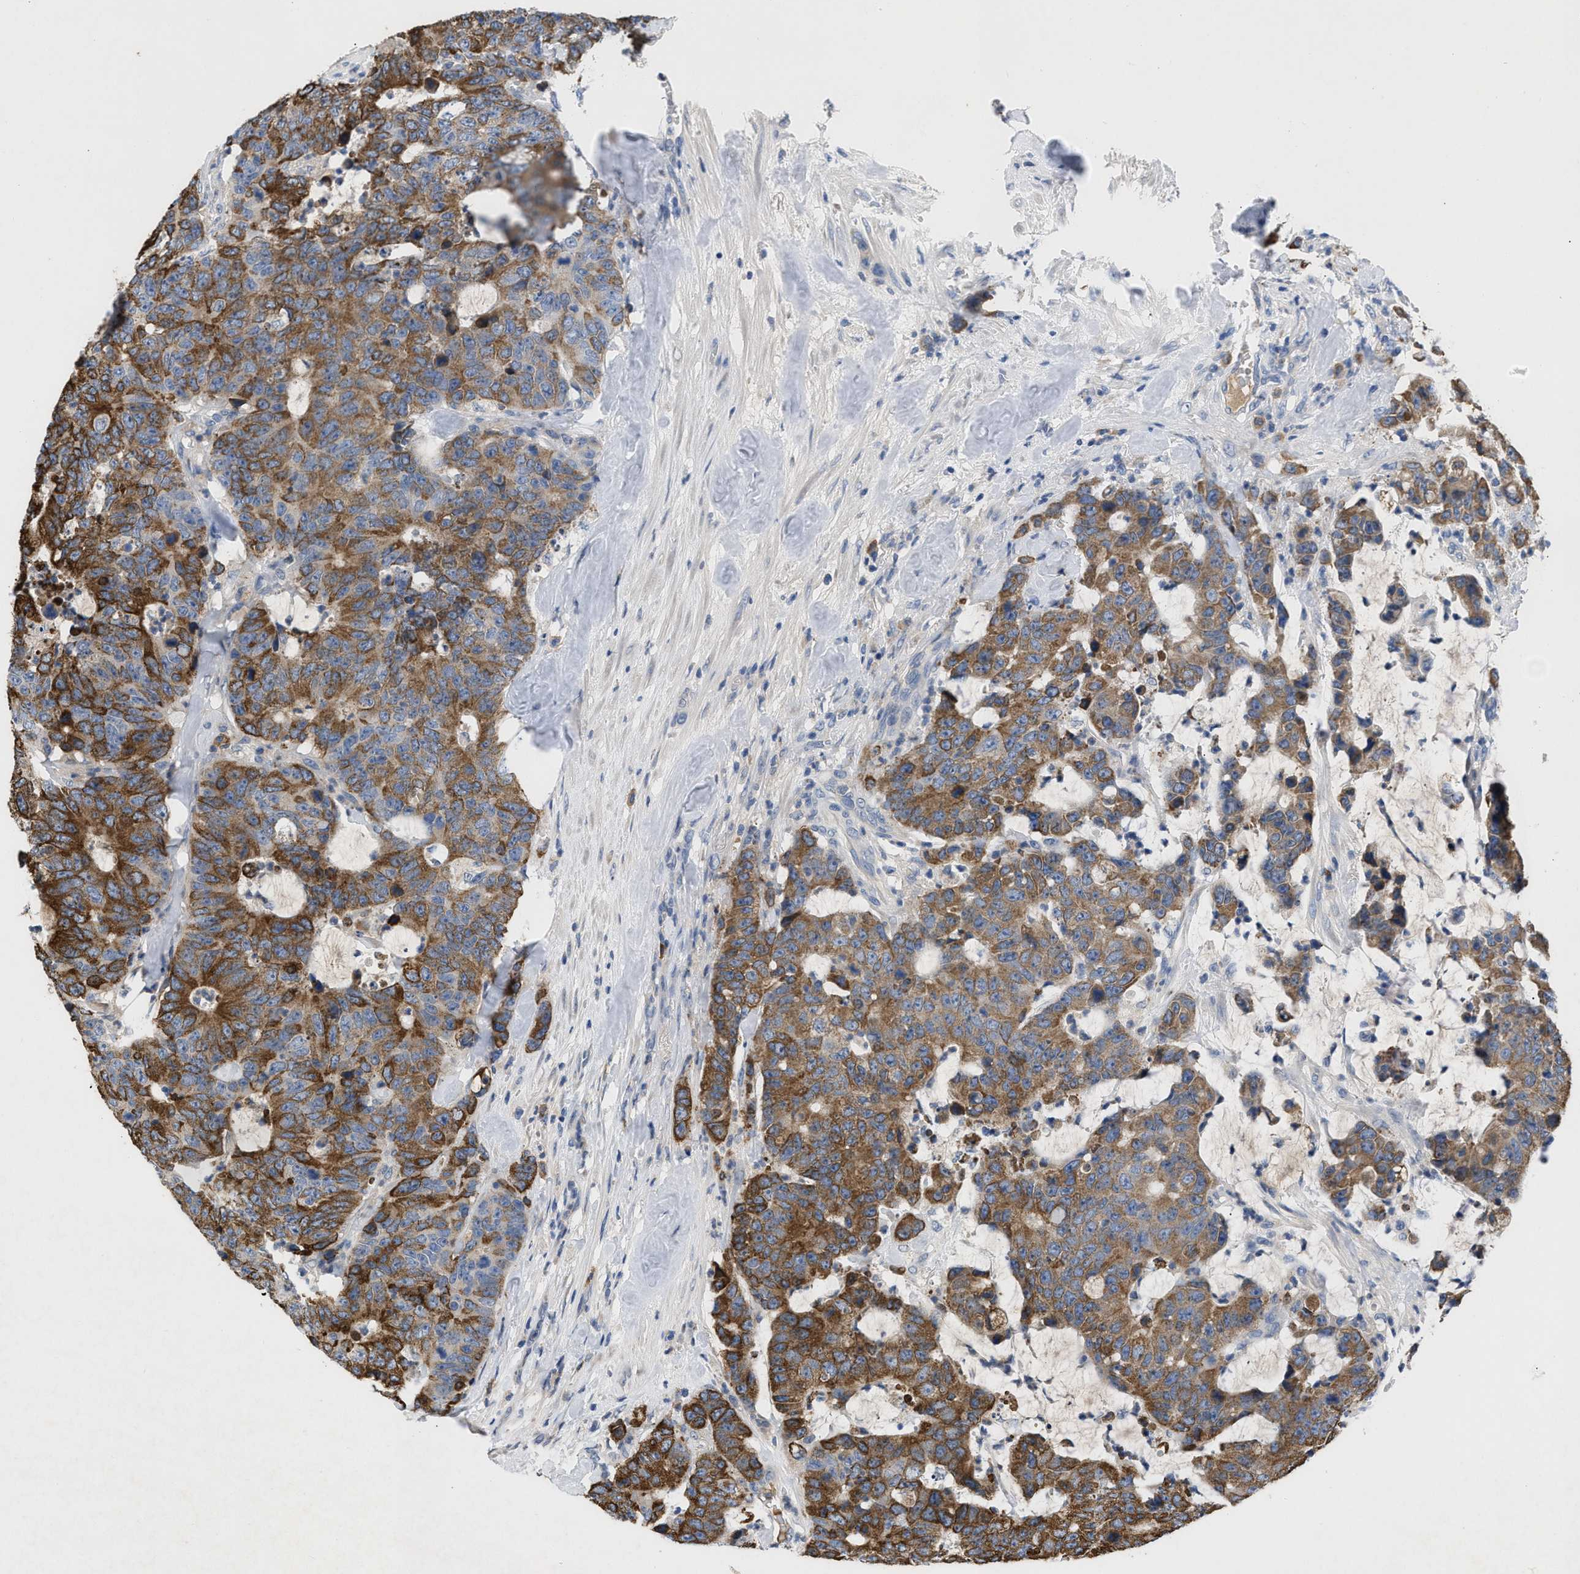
{"staining": {"intensity": "moderate", "quantity": "25%-75%", "location": "cytoplasmic/membranous"}, "tissue": "colorectal cancer", "cell_type": "Tumor cells", "image_type": "cancer", "snomed": [{"axis": "morphology", "description": "Adenocarcinoma, NOS"}, {"axis": "topography", "description": "Colon"}], "caption": "Moderate cytoplasmic/membranous expression is identified in approximately 25%-75% of tumor cells in colorectal cancer. The staining was performed using DAB to visualize the protein expression in brown, while the nuclei were stained in blue with hematoxylin (Magnification: 20x).", "gene": "VPS4A", "patient": {"sex": "female", "age": 86}}